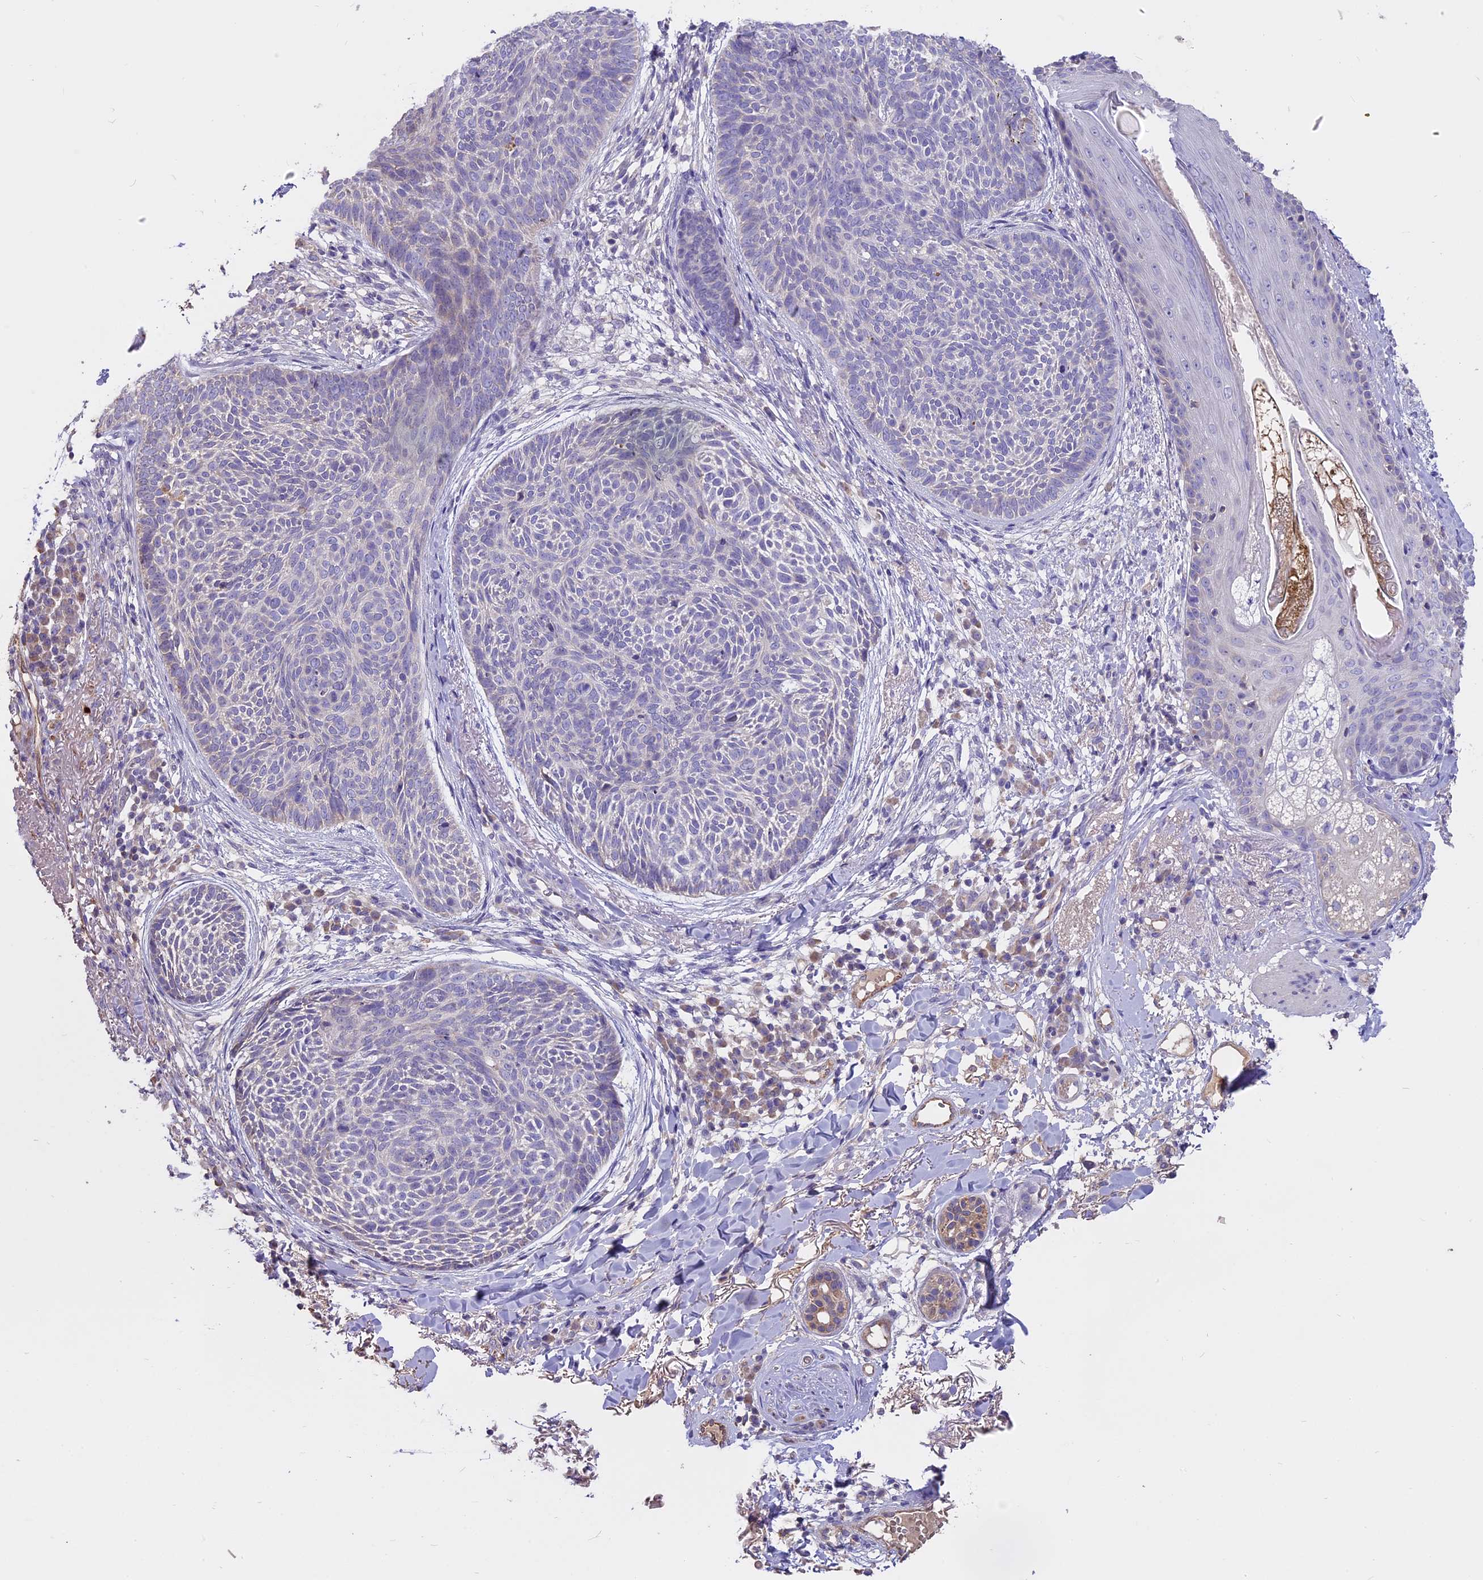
{"staining": {"intensity": "negative", "quantity": "none", "location": "none"}, "tissue": "skin cancer", "cell_type": "Tumor cells", "image_type": "cancer", "snomed": [{"axis": "morphology", "description": "Basal cell carcinoma"}, {"axis": "topography", "description": "Skin"}], "caption": "An image of human basal cell carcinoma (skin) is negative for staining in tumor cells.", "gene": "WFDC2", "patient": {"sex": "male", "age": 85}}